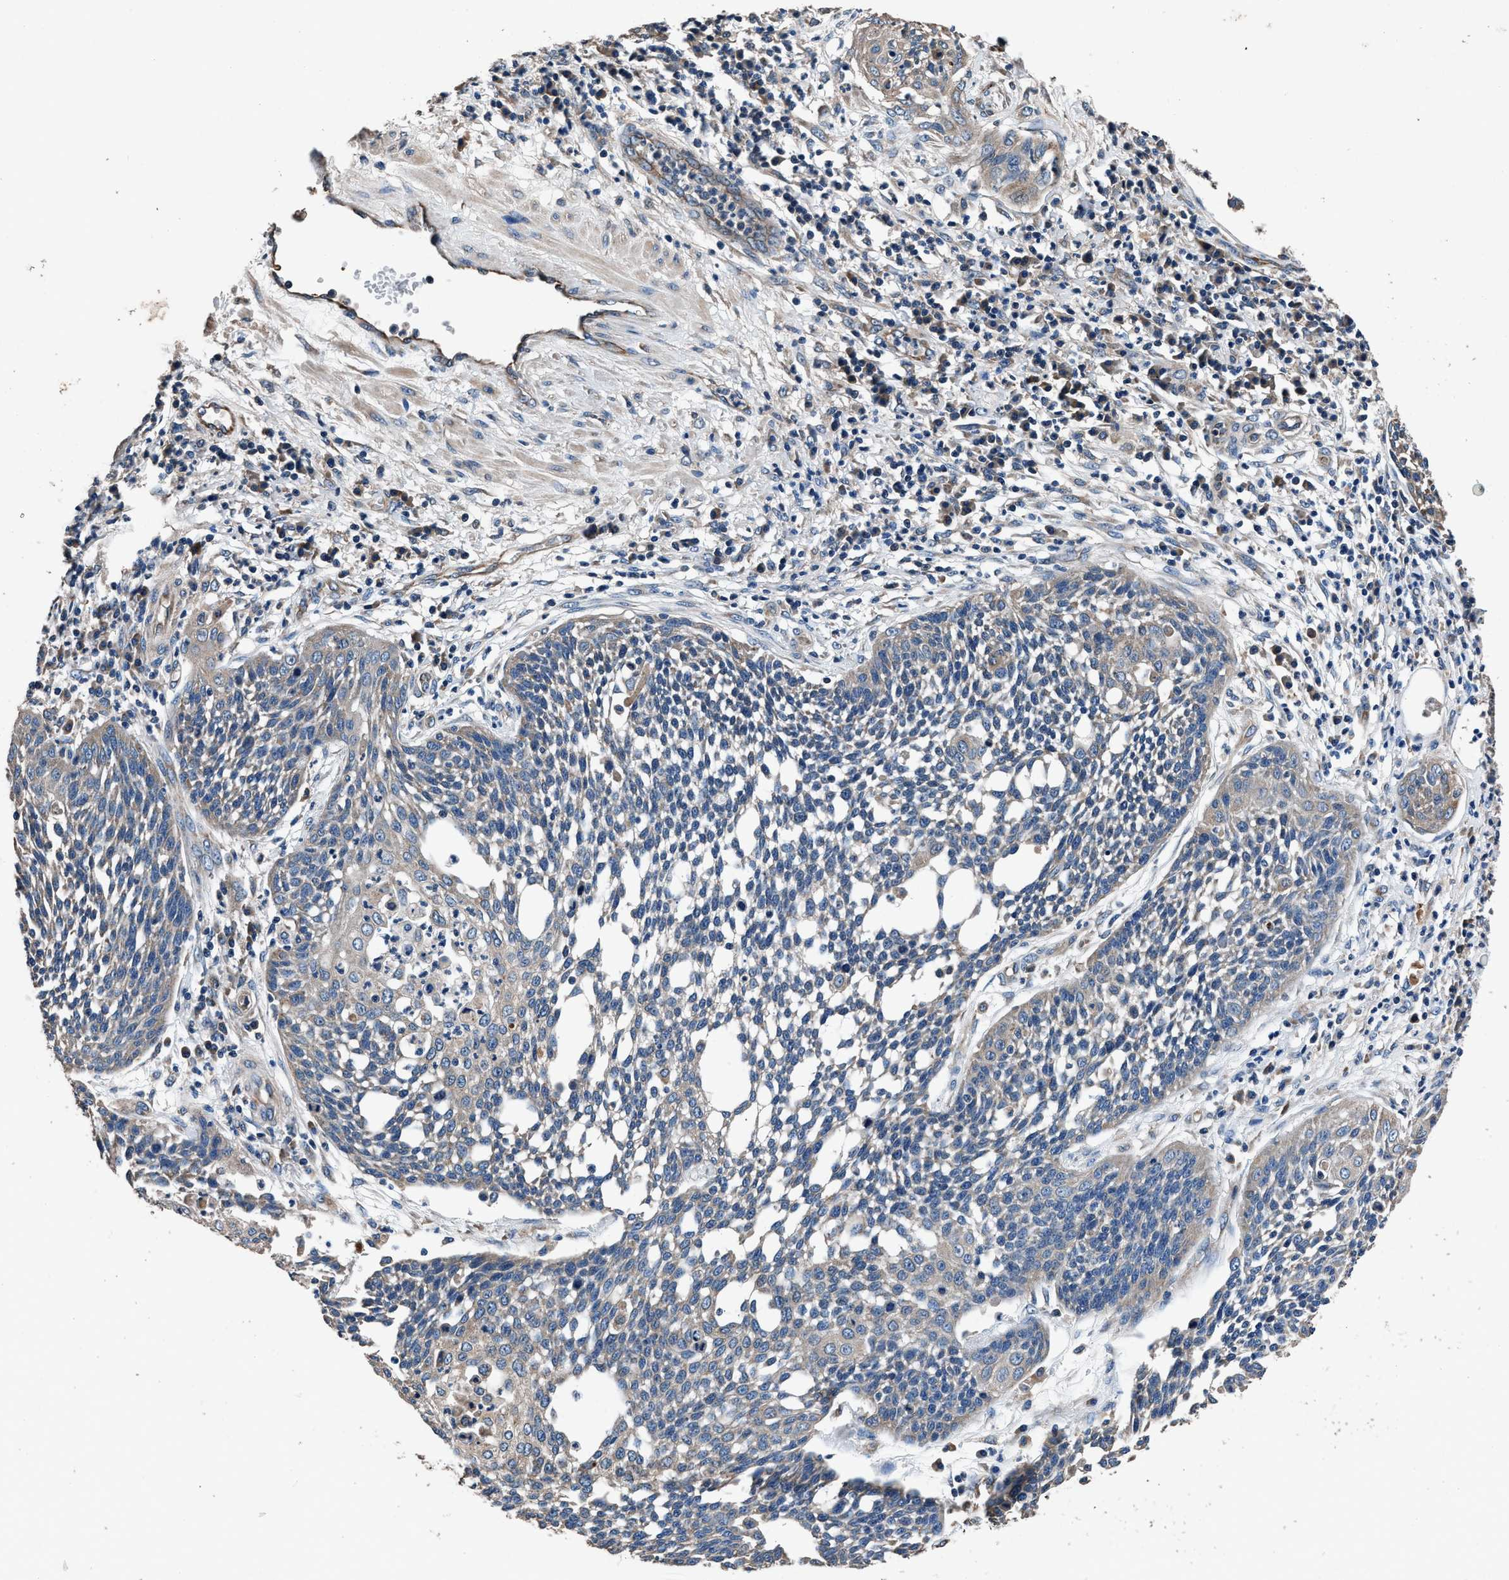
{"staining": {"intensity": "weak", "quantity": "<25%", "location": "cytoplasmic/membranous"}, "tissue": "cervical cancer", "cell_type": "Tumor cells", "image_type": "cancer", "snomed": [{"axis": "morphology", "description": "Squamous cell carcinoma, NOS"}, {"axis": "topography", "description": "Cervix"}], "caption": "Micrograph shows no protein expression in tumor cells of squamous cell carcinoma (cervical) tissue.", "gene": "DHRS7B", "patient": {"sex": "female", "age": 34}}